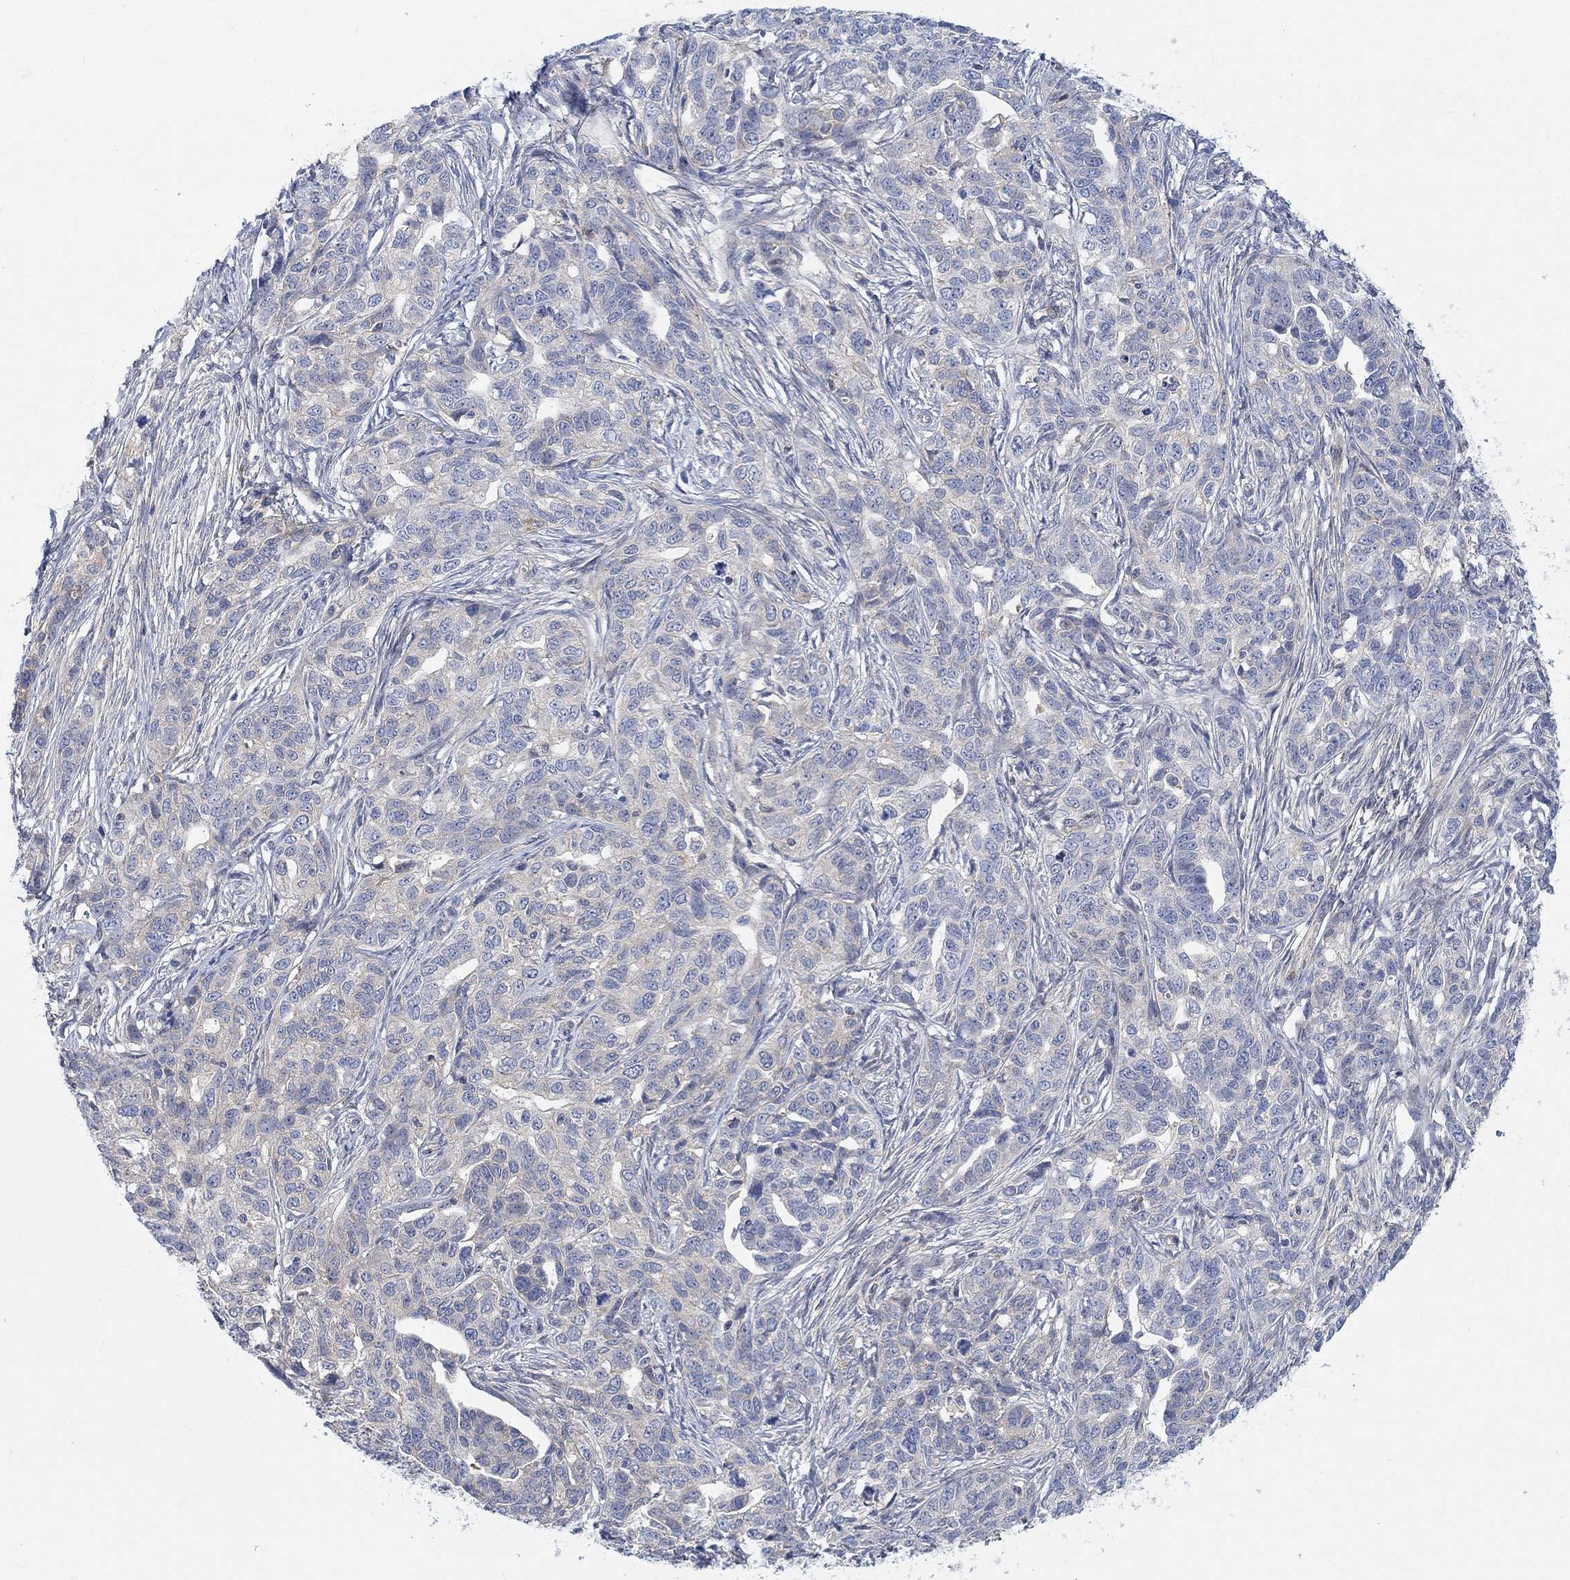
{"staining": {"intensity": "negative", "quantity": "none", "location": "none"}, "tissue": "ovarian cancer", "cell_type": "Tumor cells", "image_type": "cancer", "snomed": [{"axis": "morphology", "description": "Cystadenocarcinoma, serous, NOS"}, {"axis": "topography", "description": "Ovary"}], "caption": "Tumor cells show no significant protein positivity in ovarian cancer. (DAB immunohistochemistry, high magnification).", "gene": "PMFBP1", "patient": {"sex": "female", "age": 71}}